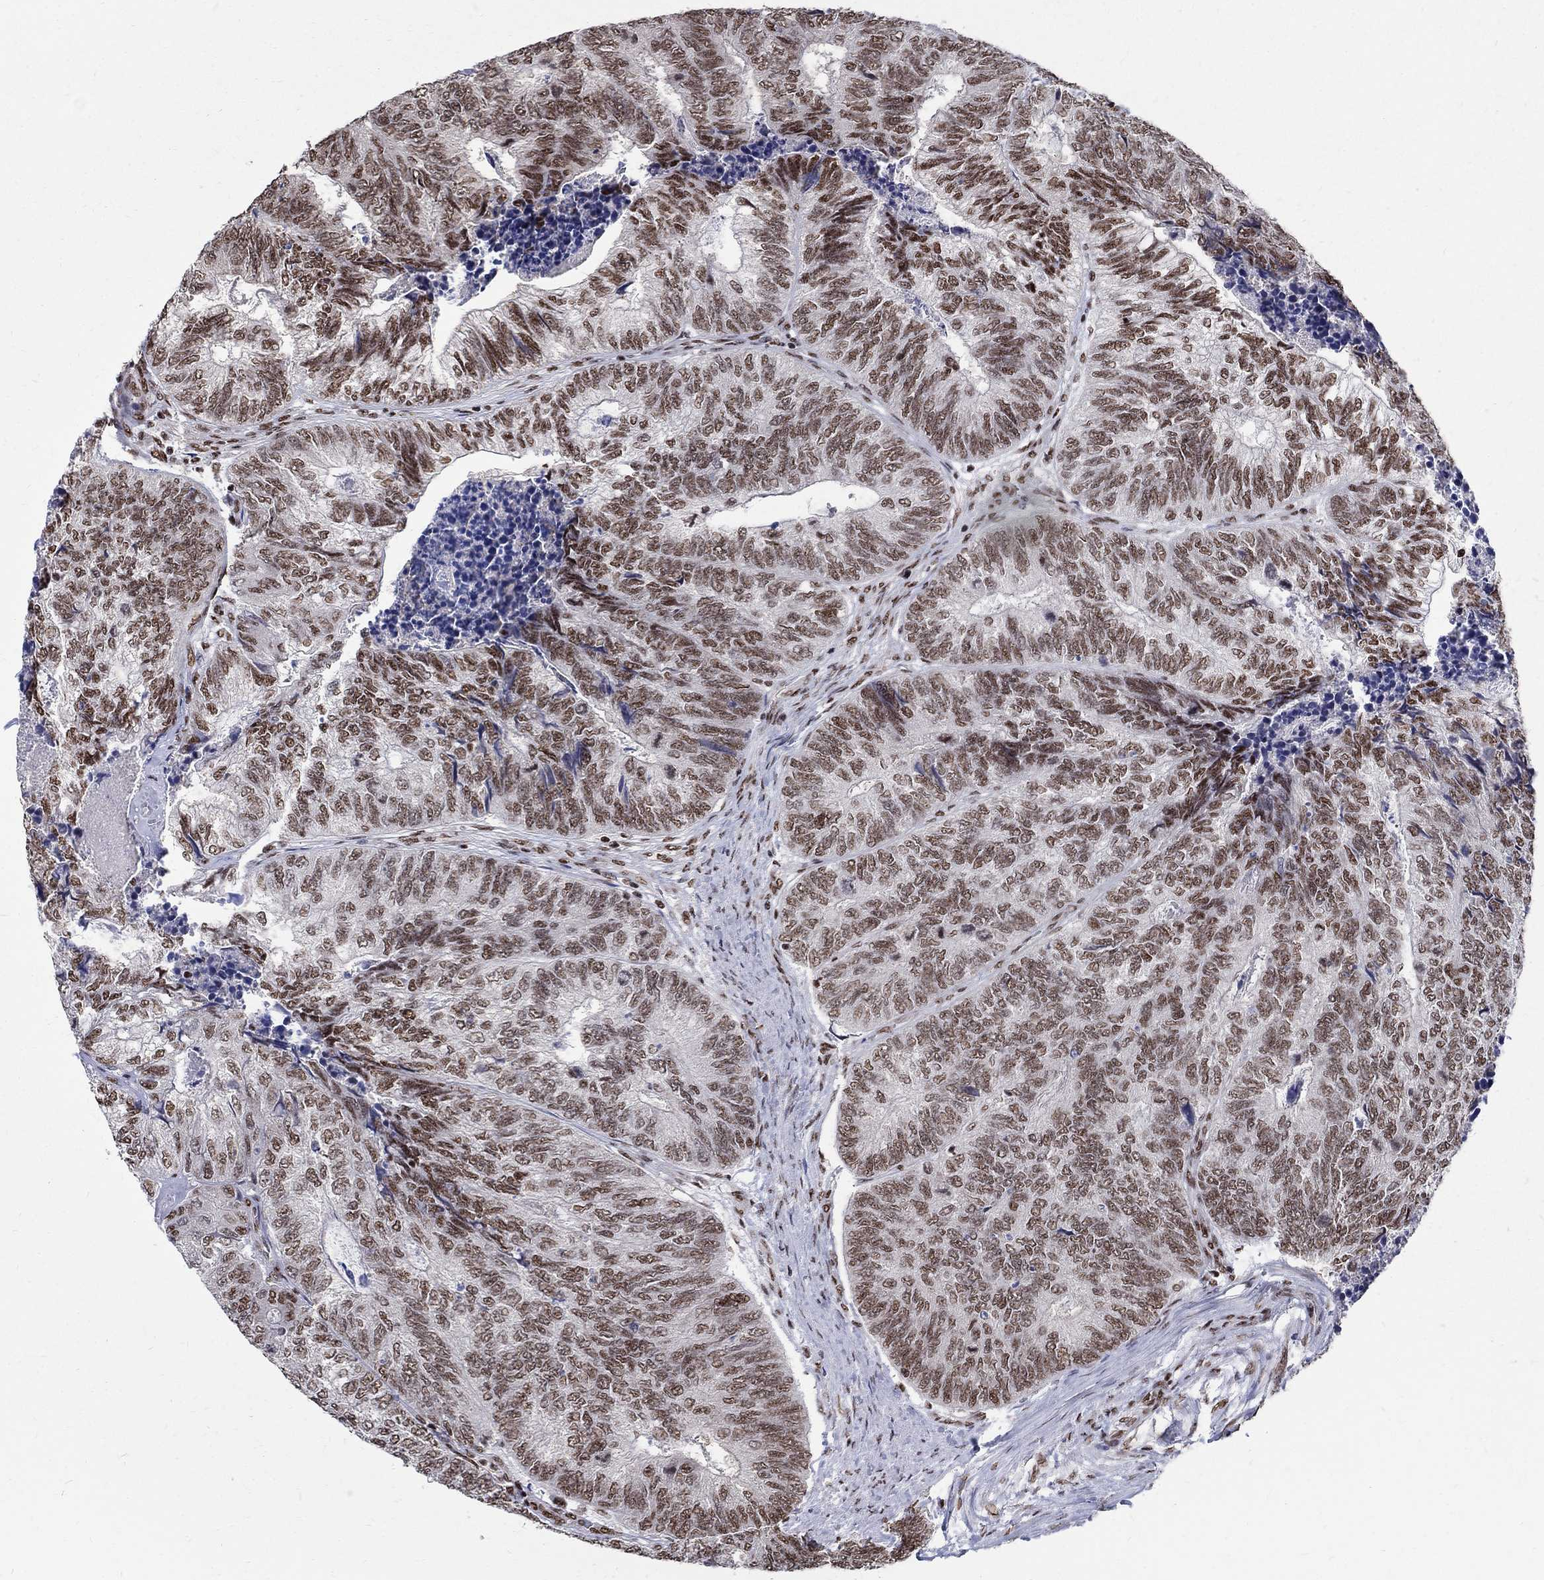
{"staining": {"intensity": "moderate", "quantity": ">75%", "location": "nuclear"}, "tissue": "colorectal cancer", "cell_type": "Tumor cells", "image_type": "cancer", "snomed": [{"axis": "morphology", "description": "Adenocarcinoma, NOS"}, {"axis": "topography", "description": "Colon"}], "caption": "Immunohistochemistry of colorectal adenocarcinoma shows medium levels of moderate nuclear expression in about >75% of tumor cells. (Stains: DAB in brown, nuclei in blue, Microscopy: brightfield microscopy at high magnification).", "gene": "FBXO16", "patient": {"sex": "female", "age": 67}}